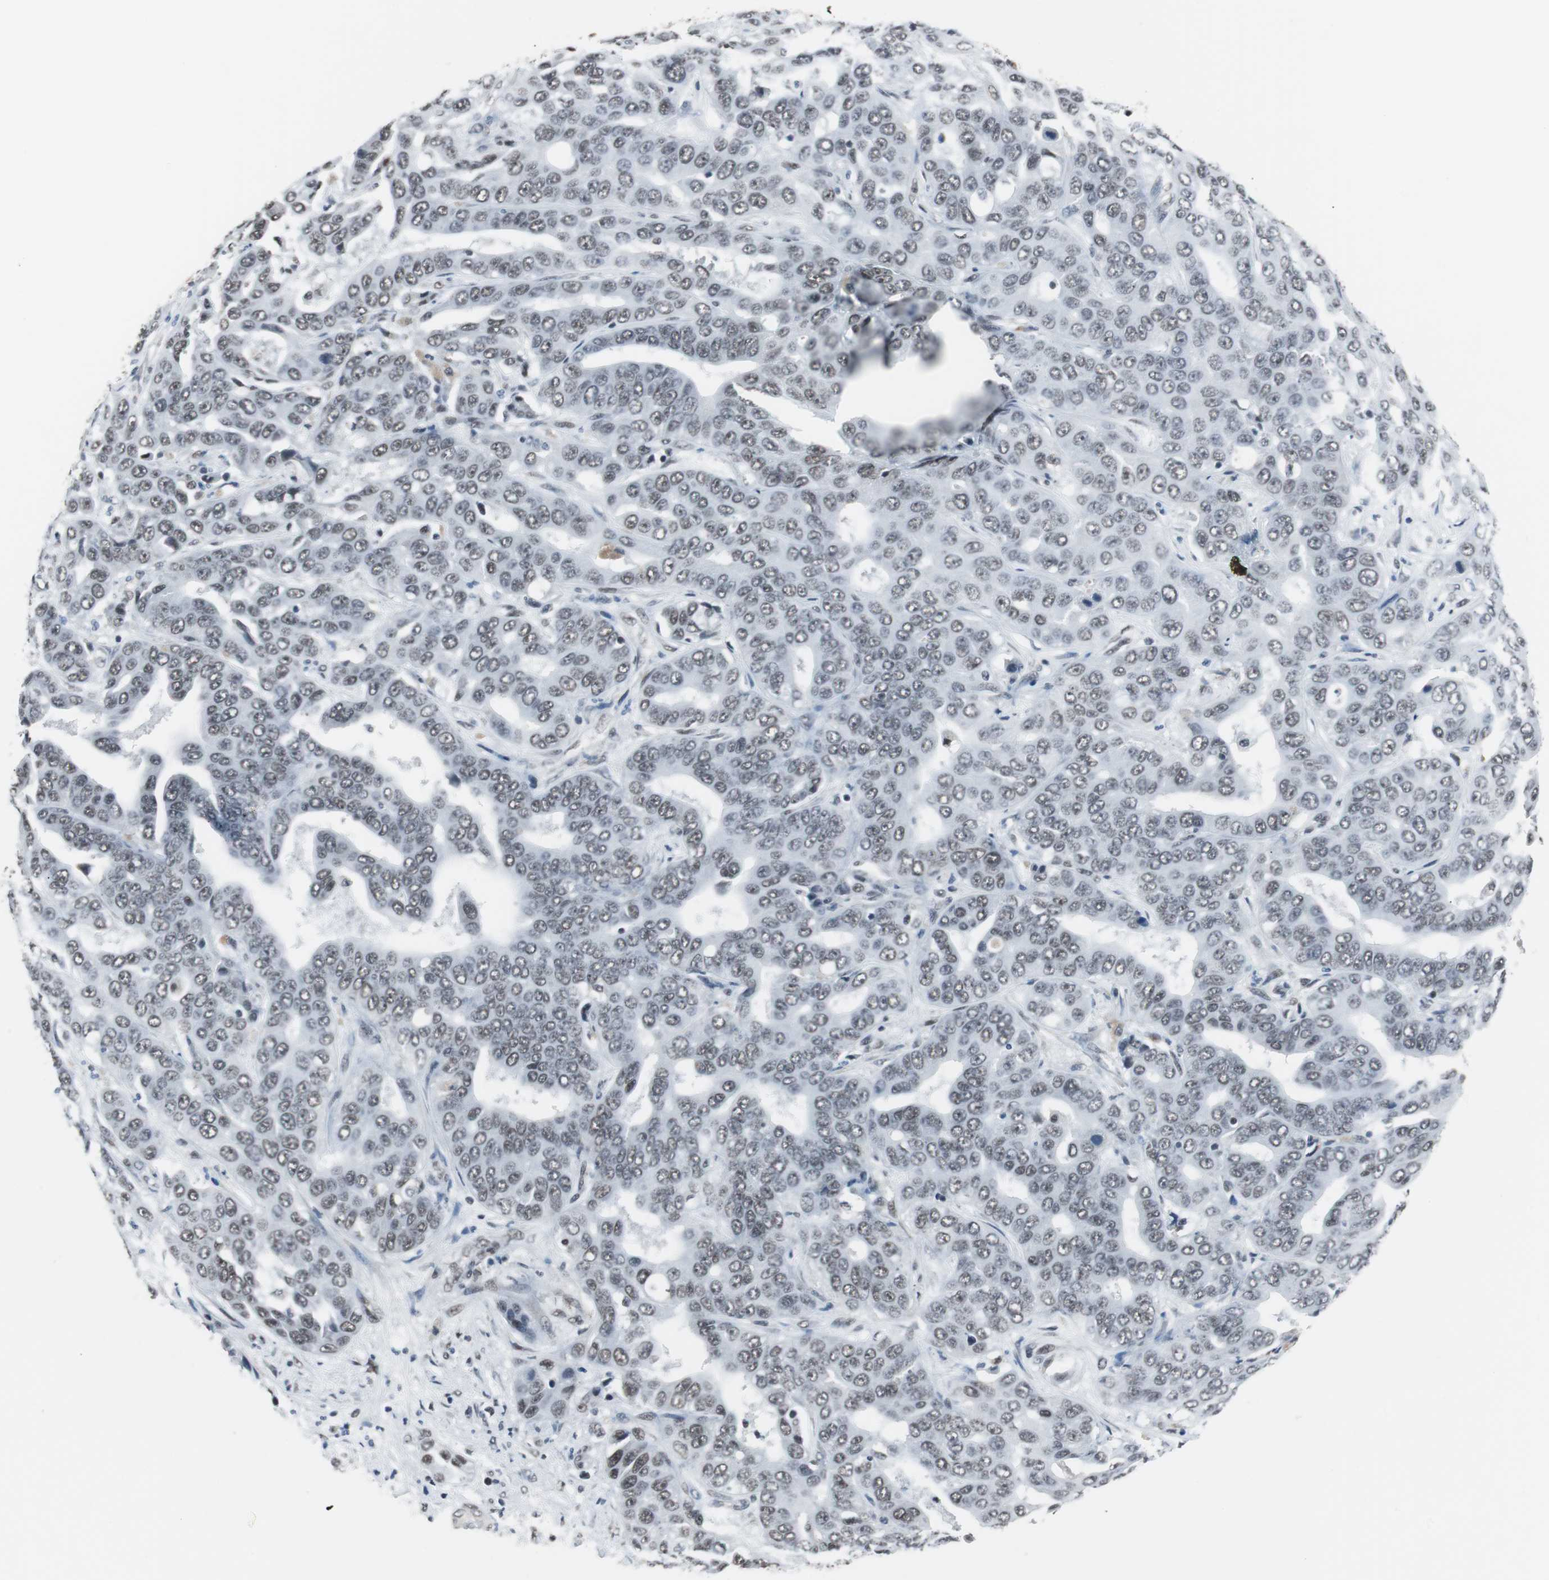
{"staining": {"intensity": "weak", "quantity": ">75%", "location": "nuclear"}, "tissue": "liver cancer", "cell_type": "Tumor cells", "image_type": "cancer", "snomed": [{"axis": "morphology", "description": "Cholangiocarcinoma"}, {"axis": "topography", "description": "Liver"}], "caption": "Cholangiocarcinoma (liver) tissue displays weak nuclear staining in about >75% of tumor cells (brown staining indicates protein expression, while blue staining denotes nuclei).", "gene": "TAF7", "patient": {"sex": "female", "age": 52}}